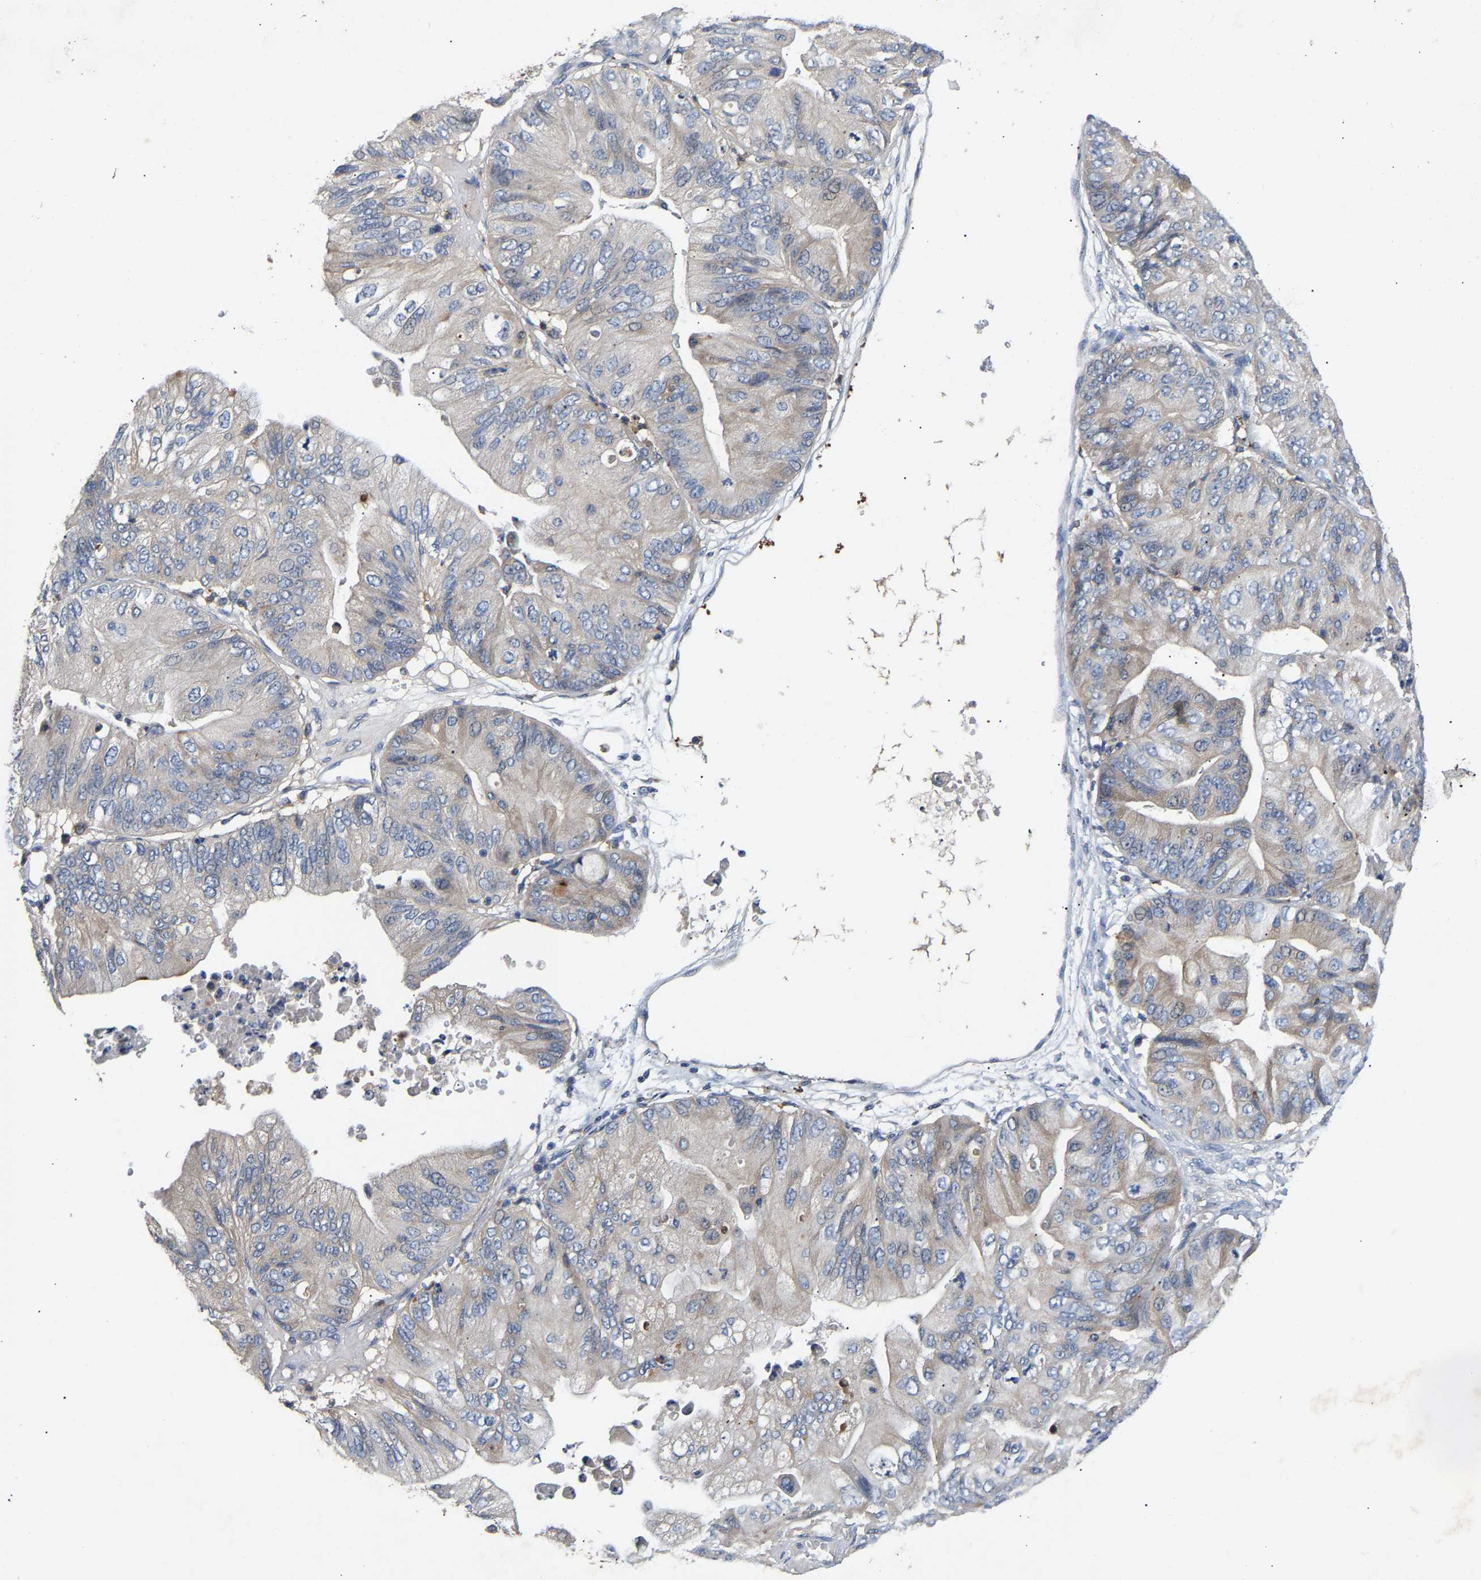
{"staining": {"intensity": "negative", "quantity": "none", "location": "none"}, "tissue": "ovarian cancer", "cell_type": "Tumor cells", "image_type": "cancer", "snomed": [{"axis": "morphology", "description": "Cystadenocarcinoma, mucinous, NOS"}, {"axis": "topography", "description": "Ovary"}], "caption": "A micrograph of ovarian mucinous cystadenocarcinoma stained for a protein reveals no brown staining in tumor cells.", "gene": "CCDC171", "patient": {"sex": "female", "age": 61}}